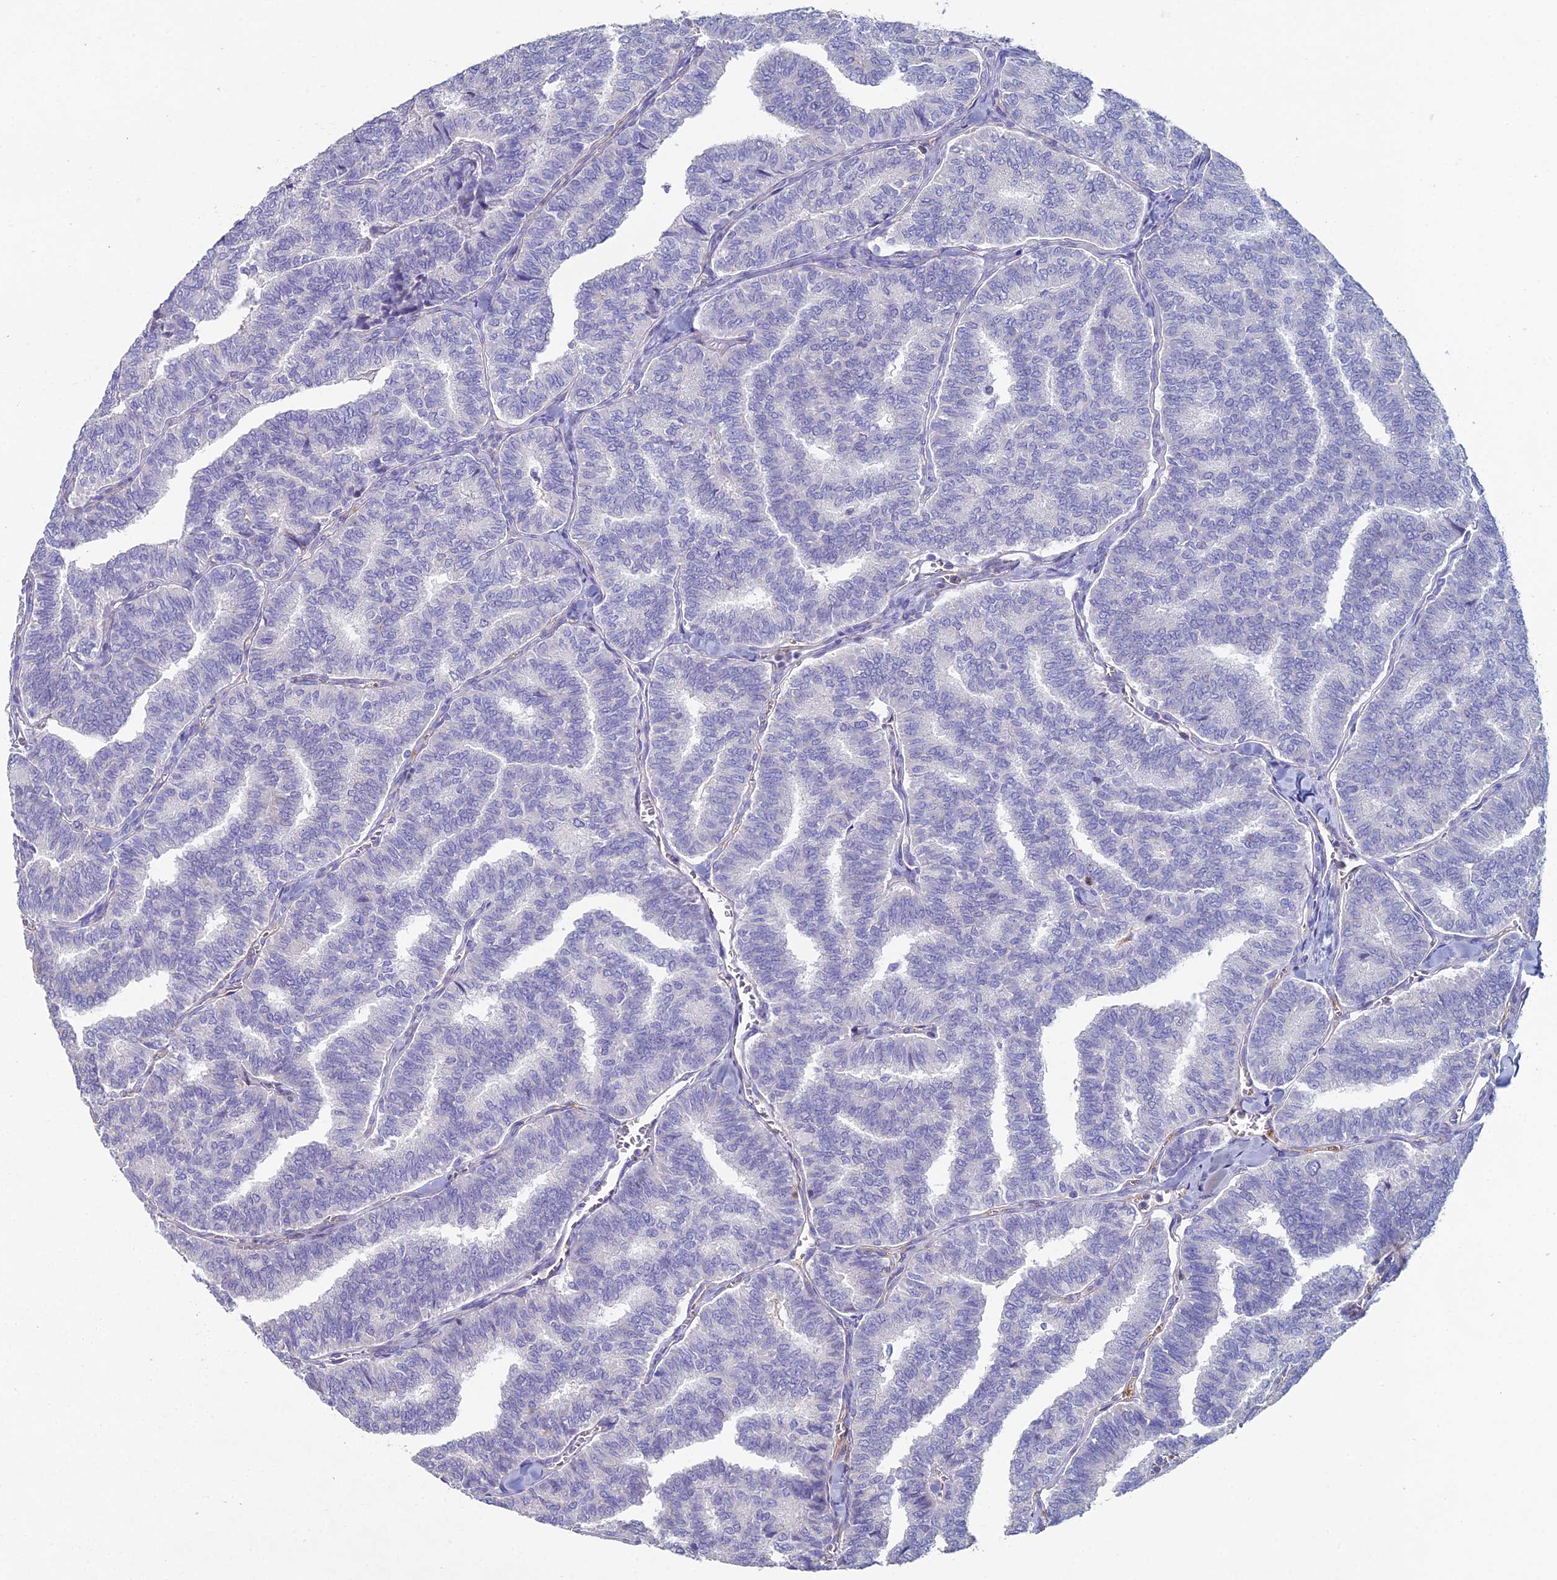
{"staining": {"intensity": "negative", "quantity": "none", "location": "none"}, "tissue": "thyroid cancer", "cell_type": "Tumor cells", "image_type": "cancer", "snomed": [{"axis": "morphology", "description": "Papillary adenocarcinoma, NOS"}, {"axis": "topography", "description": "Thyroid gland"}], "caption": "IHC of thyroid cancer demonstrates no expression in tumor cells. Nuclei are stained in blue.", "gene": "NCAM1", "patient": {"sex": "female", "age": 35}}